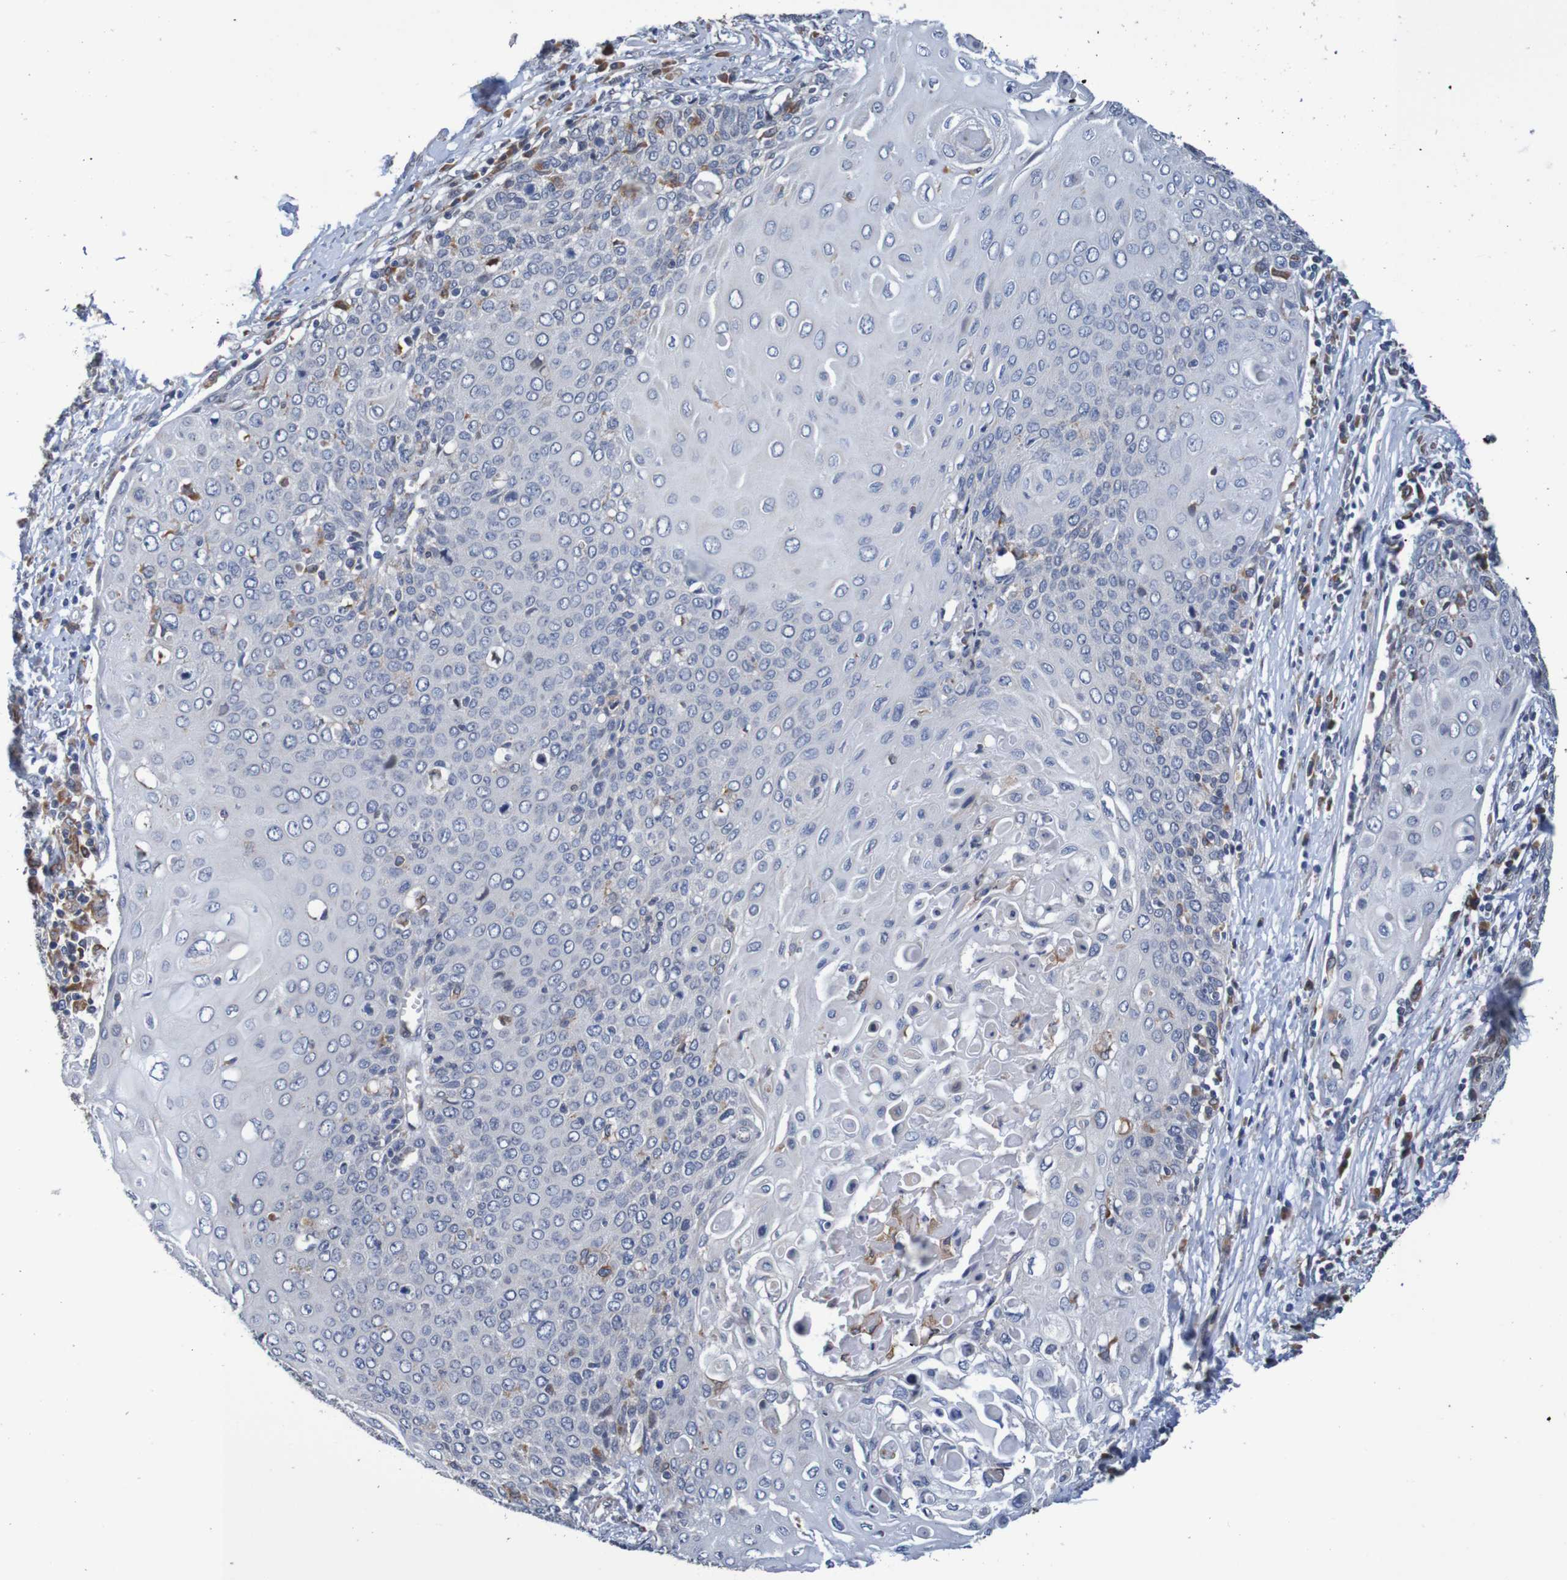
{"staining": {"intensity": "moderate", "quantity": "<25%", "location": "cytoplasmic/membranous"}, "tissue": "cervical cancer", "cell_type": "Tumor cells", "image_type": "cancer", "snomed": [{"axis": "morphology", "description": "Squamous cell carcinoma, NOS"}, {"axis": "topography", "description": "Cervix"}], "caption": "A brown stain shows moderate cytoplasmic/membranous staining of a protein in human cervical cancer (squamous cell carcinoma) tumor cells. The staining was performed using DAB to visualize the protein expression in brown, while the nuclei were stained in blue with hematoxylin (Magnification: 20x).", "gene": "FIBP", "patient": {"sex": "female", "age": 39}}